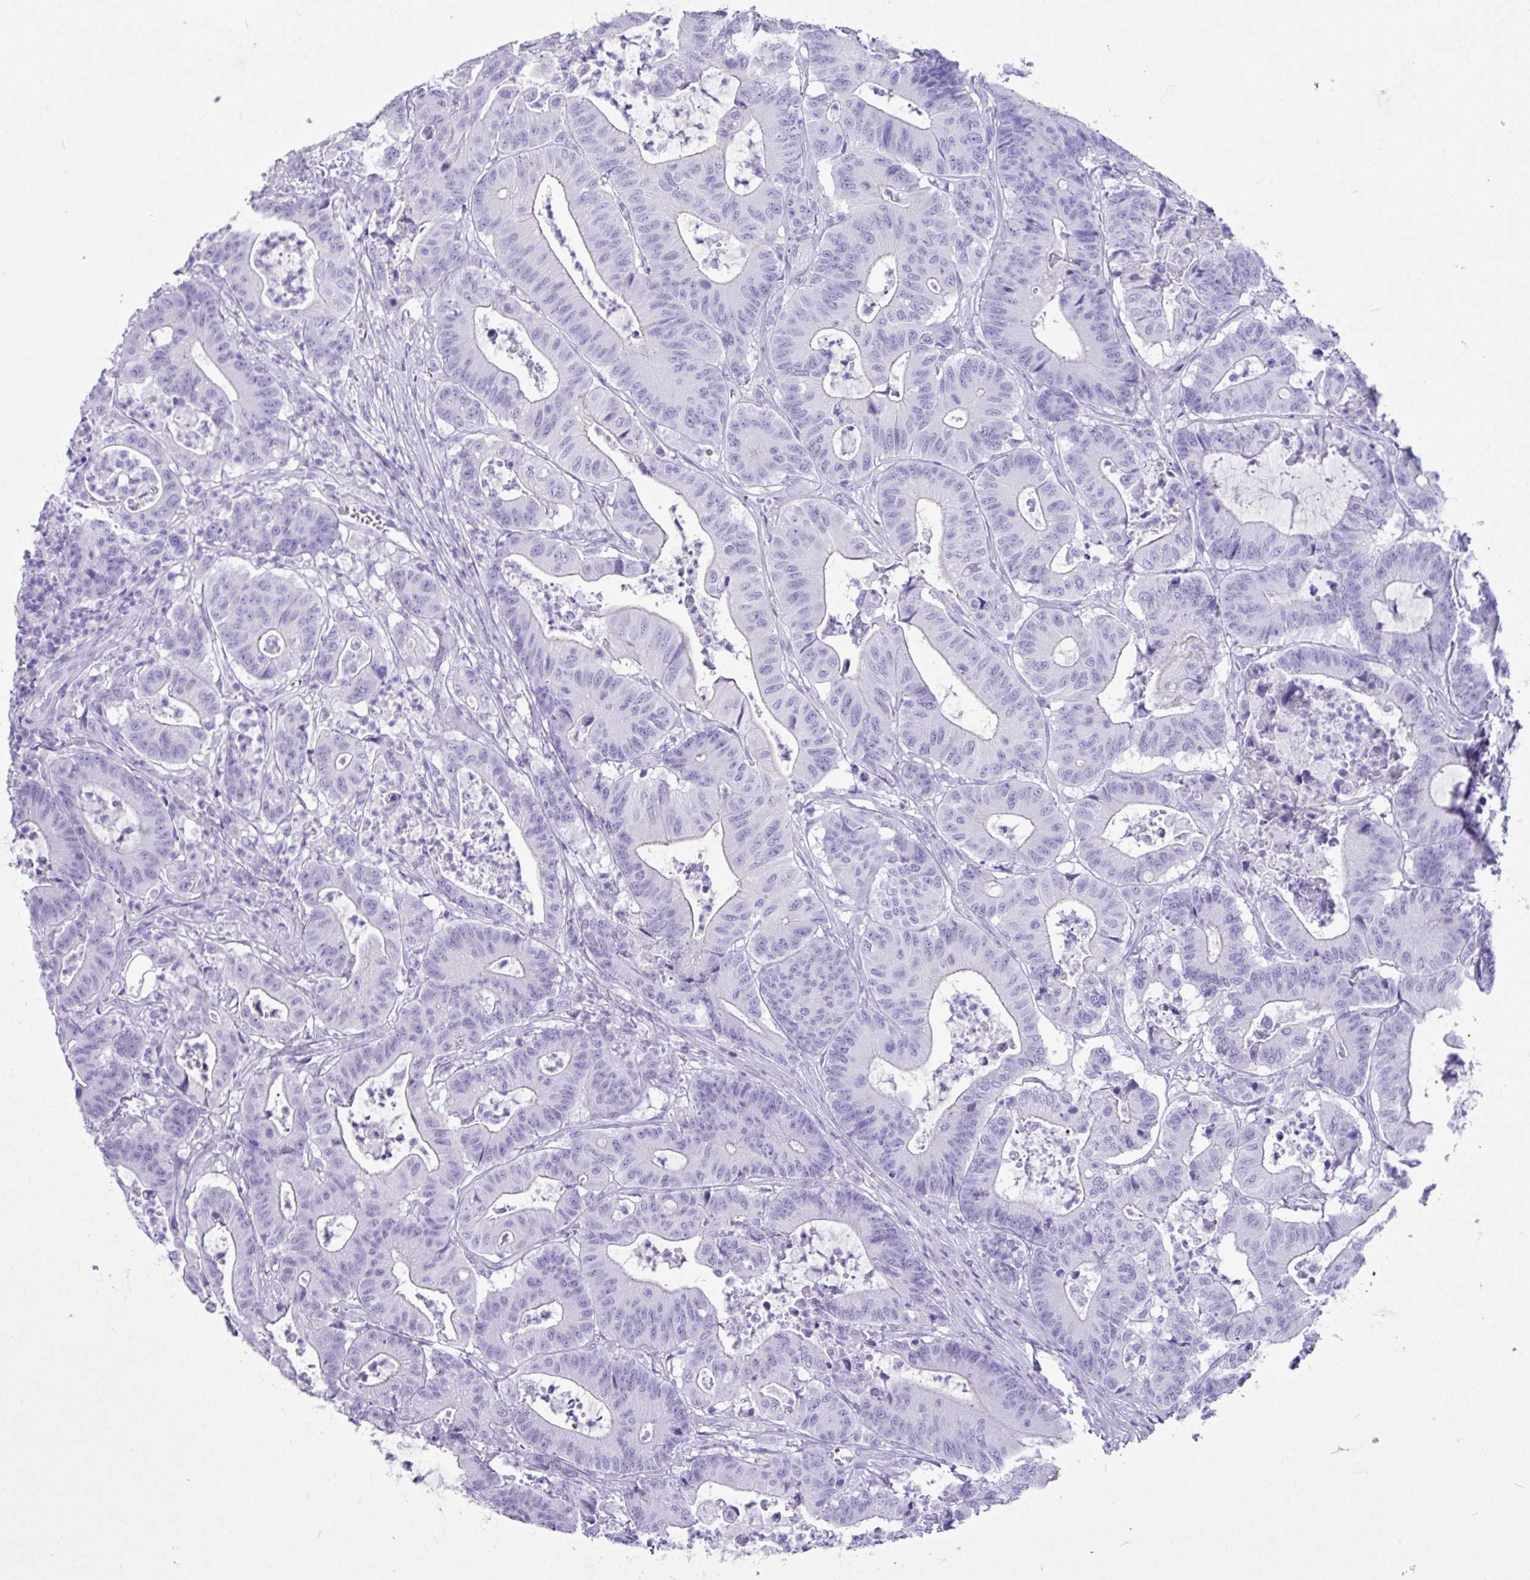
{"staining": {"intensity": "negative", "quantity": "none", "location": "none"}, "tissue": "colorectal cancer", "cell_type": "Tumor cells", "image_type": "cancer", "snomed": [{"axis": "morphology", "description": "Adenocarcinoma, NOS"}, {"axis": "topography", "description": "Colon"}], "caption": "High power microscopy histopathology image of an IHC micrograph of colorectal adenocarcinoma, revealing no significant staining in tumor cells.", "gene": "CKMT2", "patient": {"sex": "female", "age": 84}}